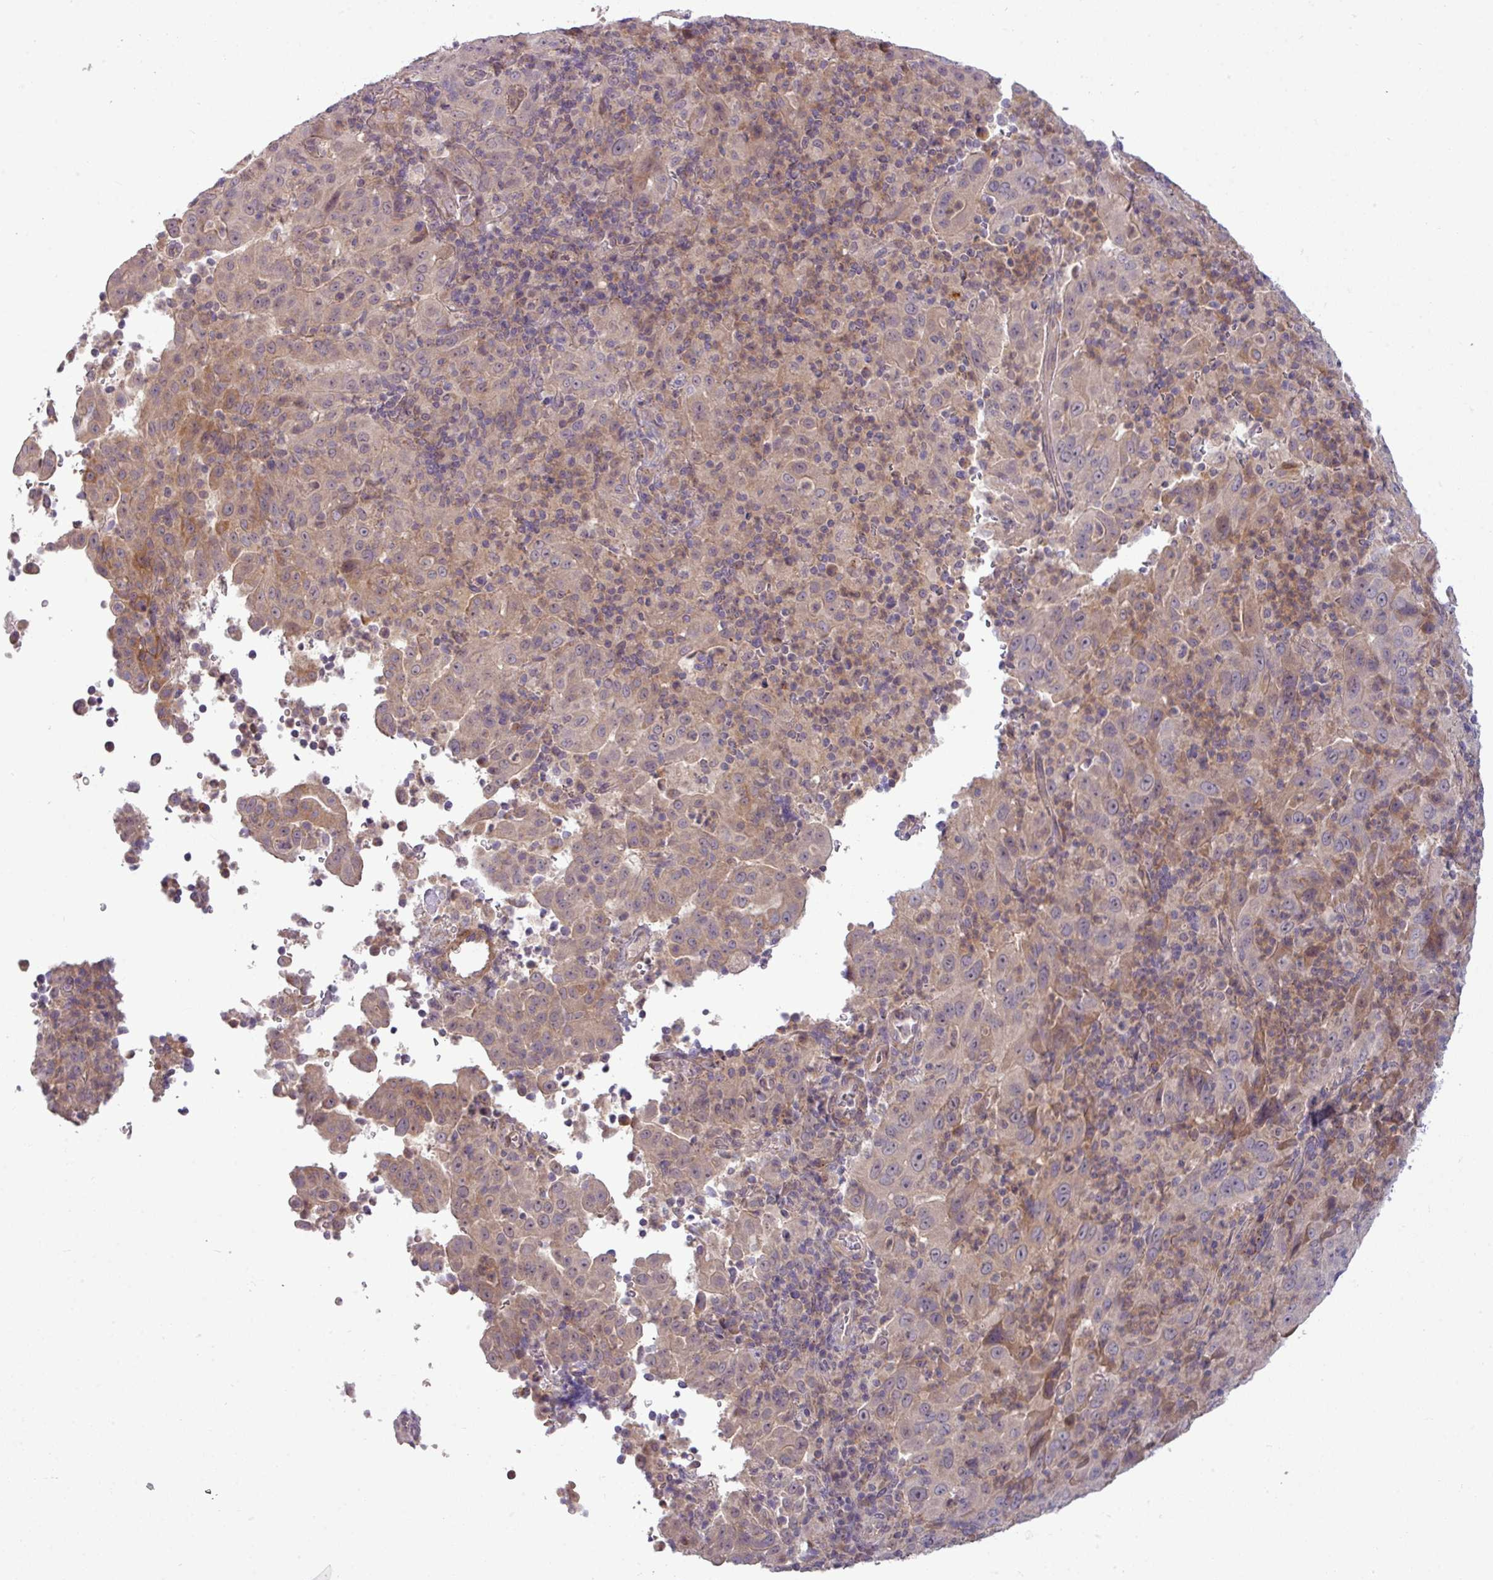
{"staining": {"intensity": "weak", "quantity": "25%-75%", "location": "cytoplasmic/membranous"}, "tissue": "pancreatic cancer", "cell_type": "Tumor cells", "image_type": "cancer", "snomed": [{"axis": "morphology", "description": "Adenocarcinoma, NOS"}, {"axis": "topography", "description": "Pancreas"}], "caption": "Approximately 25%-75% of tumor cells in pancreatic adenocarcinoma exhibit weak cytoplasmic/membranous protein expression as visualized by brown immunohistochemical staining.", "gene": "ZNF35", "patient": {"sex": "male", "age": 63}}